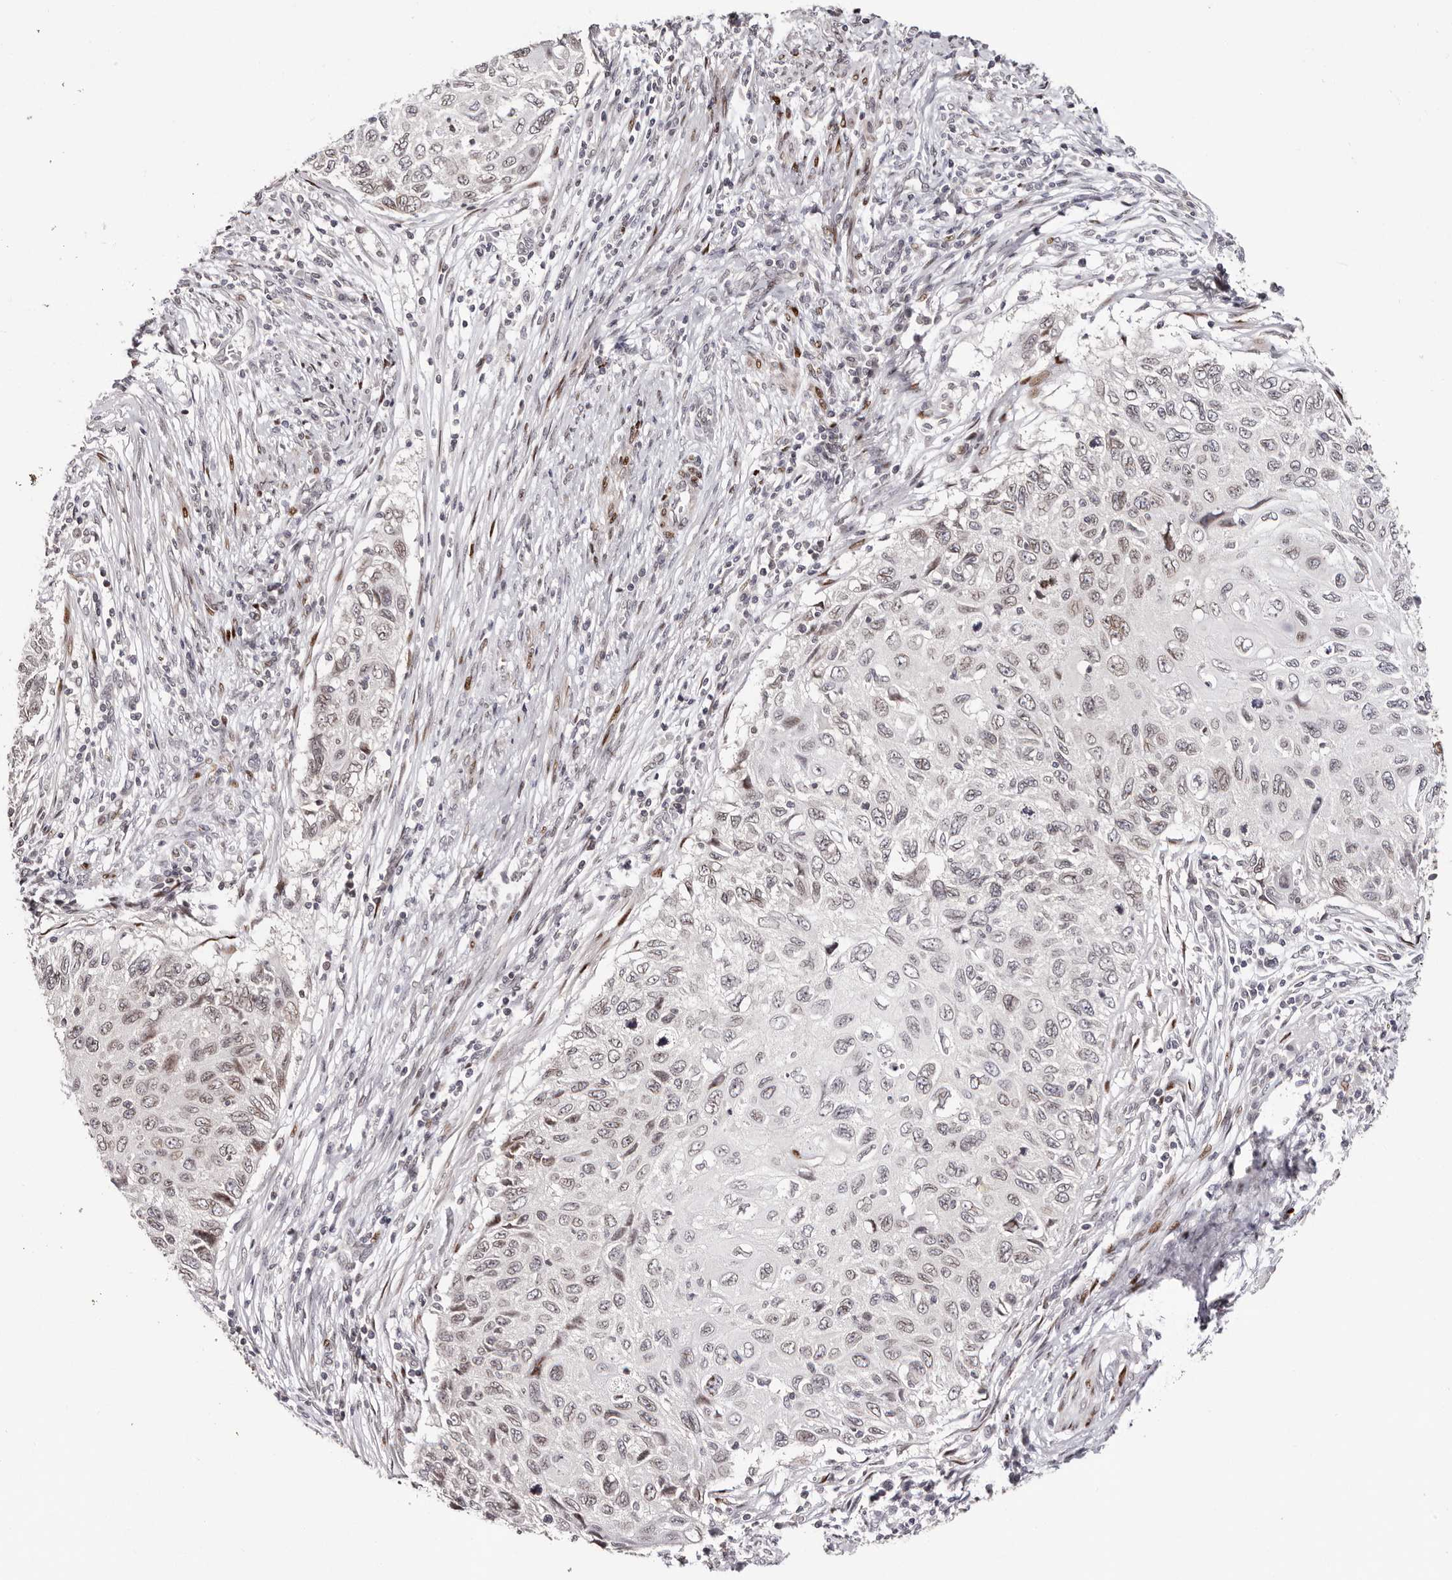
{"staining": {"intensity": "weak", "quantity": "25%-75%", "location": "nuclear"}, "tissue": "cervical cancer", "cell_type": "Tumor cells", "image_type": "cancer", "snomed": [{"axis": "morphology", "description": "Squamous cell carcinoma, NOS"}, {"axis": "topography", "description": "Cervix"}], "caption": "Human cervical cancer stained for a protein (brown) displays weak nuclear positive staining in about 25%-75% of tumor cells.", "gene": "NUP153", "patient": {"sex": "female", "age": 70}}